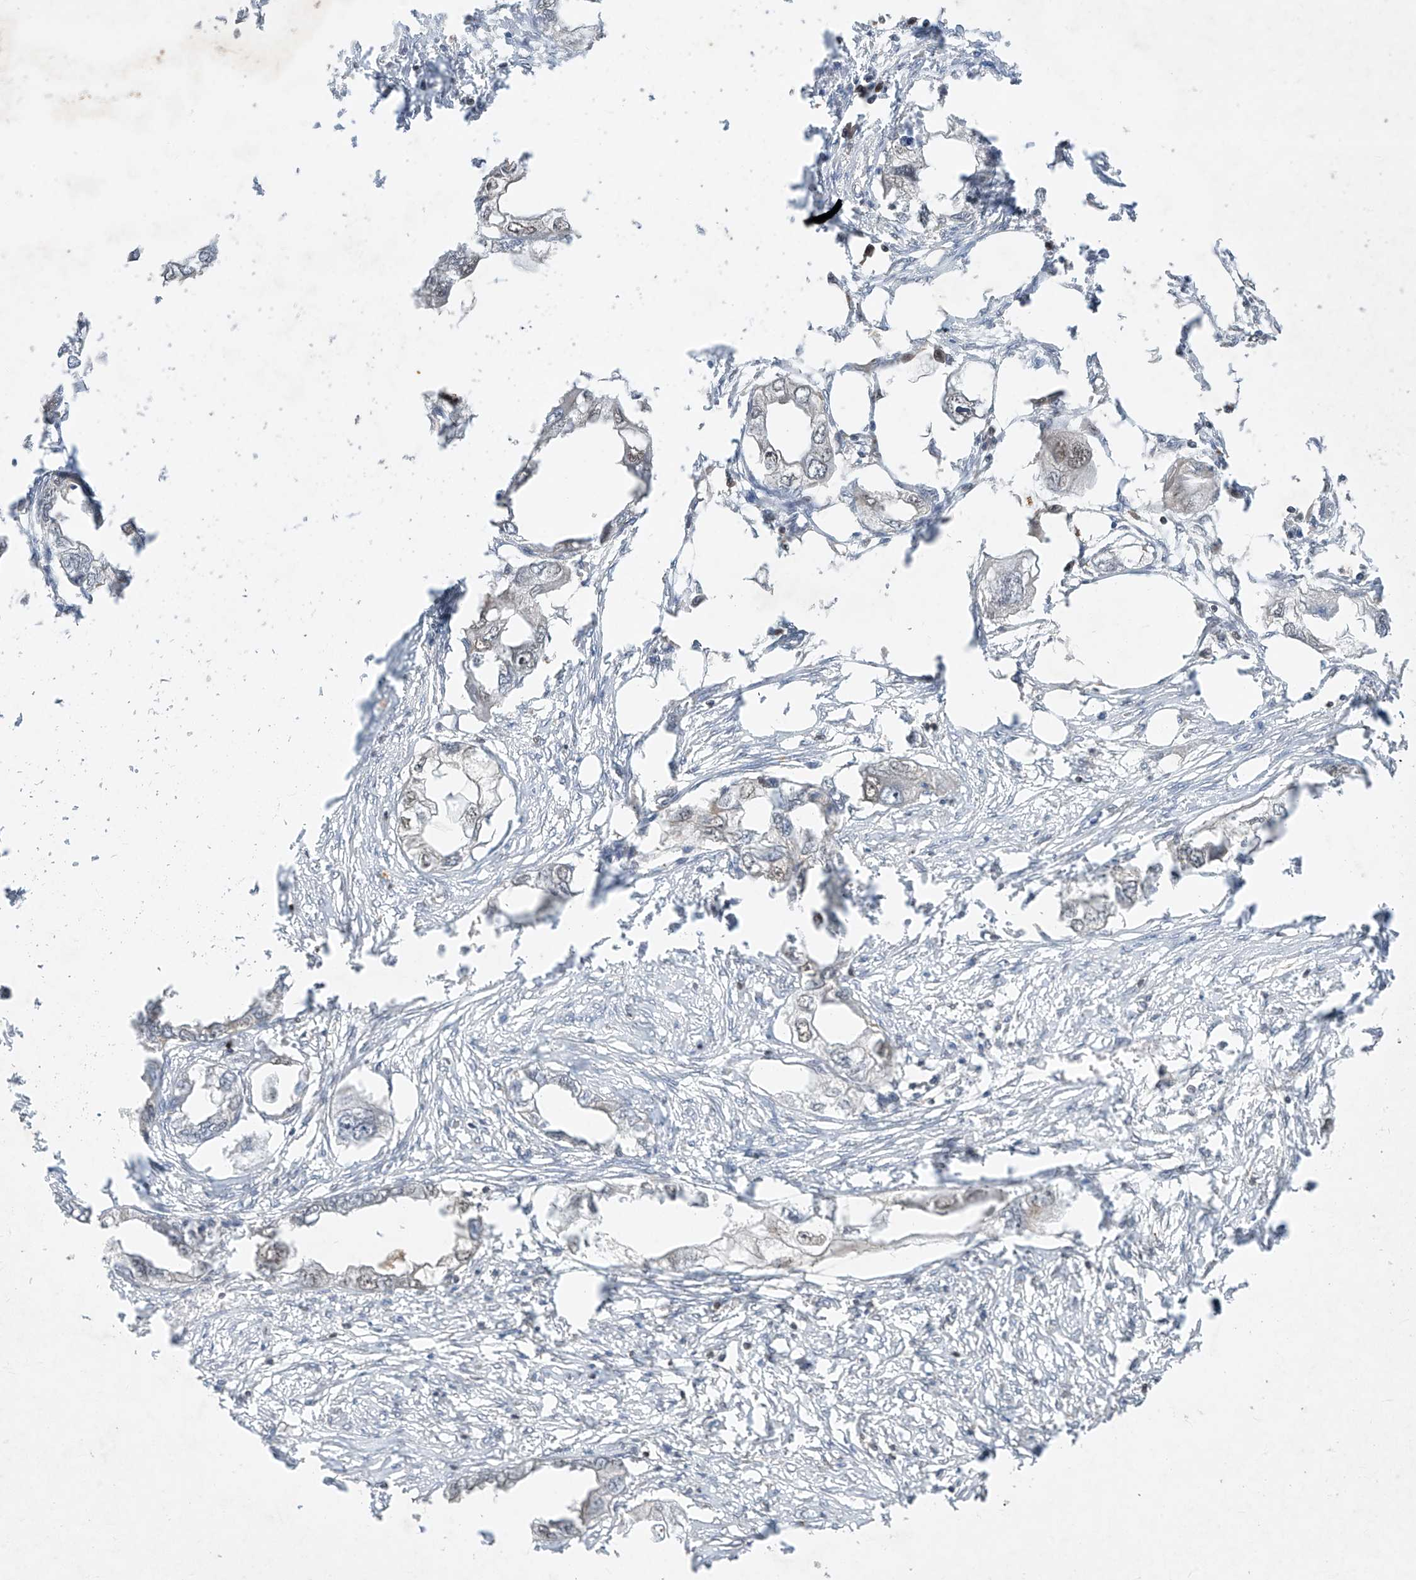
{"staining": {"intensity": "negative", "quantity": "none", "location": "none"}, "tissue": "endometrial cancer", "cell_type": "Tumor cells", "image_type": "cancer", "snomed": [{"axis": "morphology", "description": "Adenocarcinoma, NOS"}, {"axis": "morphology", "description": "Adenocarcinoma, metastatic, NOS"}, {"axis": "topography", "description": "Adipose tissue"}, {"axis": "topography", "description": "Endometrium"}], "caption": "An immunohistochemistry photomicrograph of endometrial metastatic adenocarcinoma is shown. There is no staining in tumor cells of endometrial metastatic adenocarcinoma.", "gene": "ZNF358", "patient": {"sex": "female", "age": 67}}